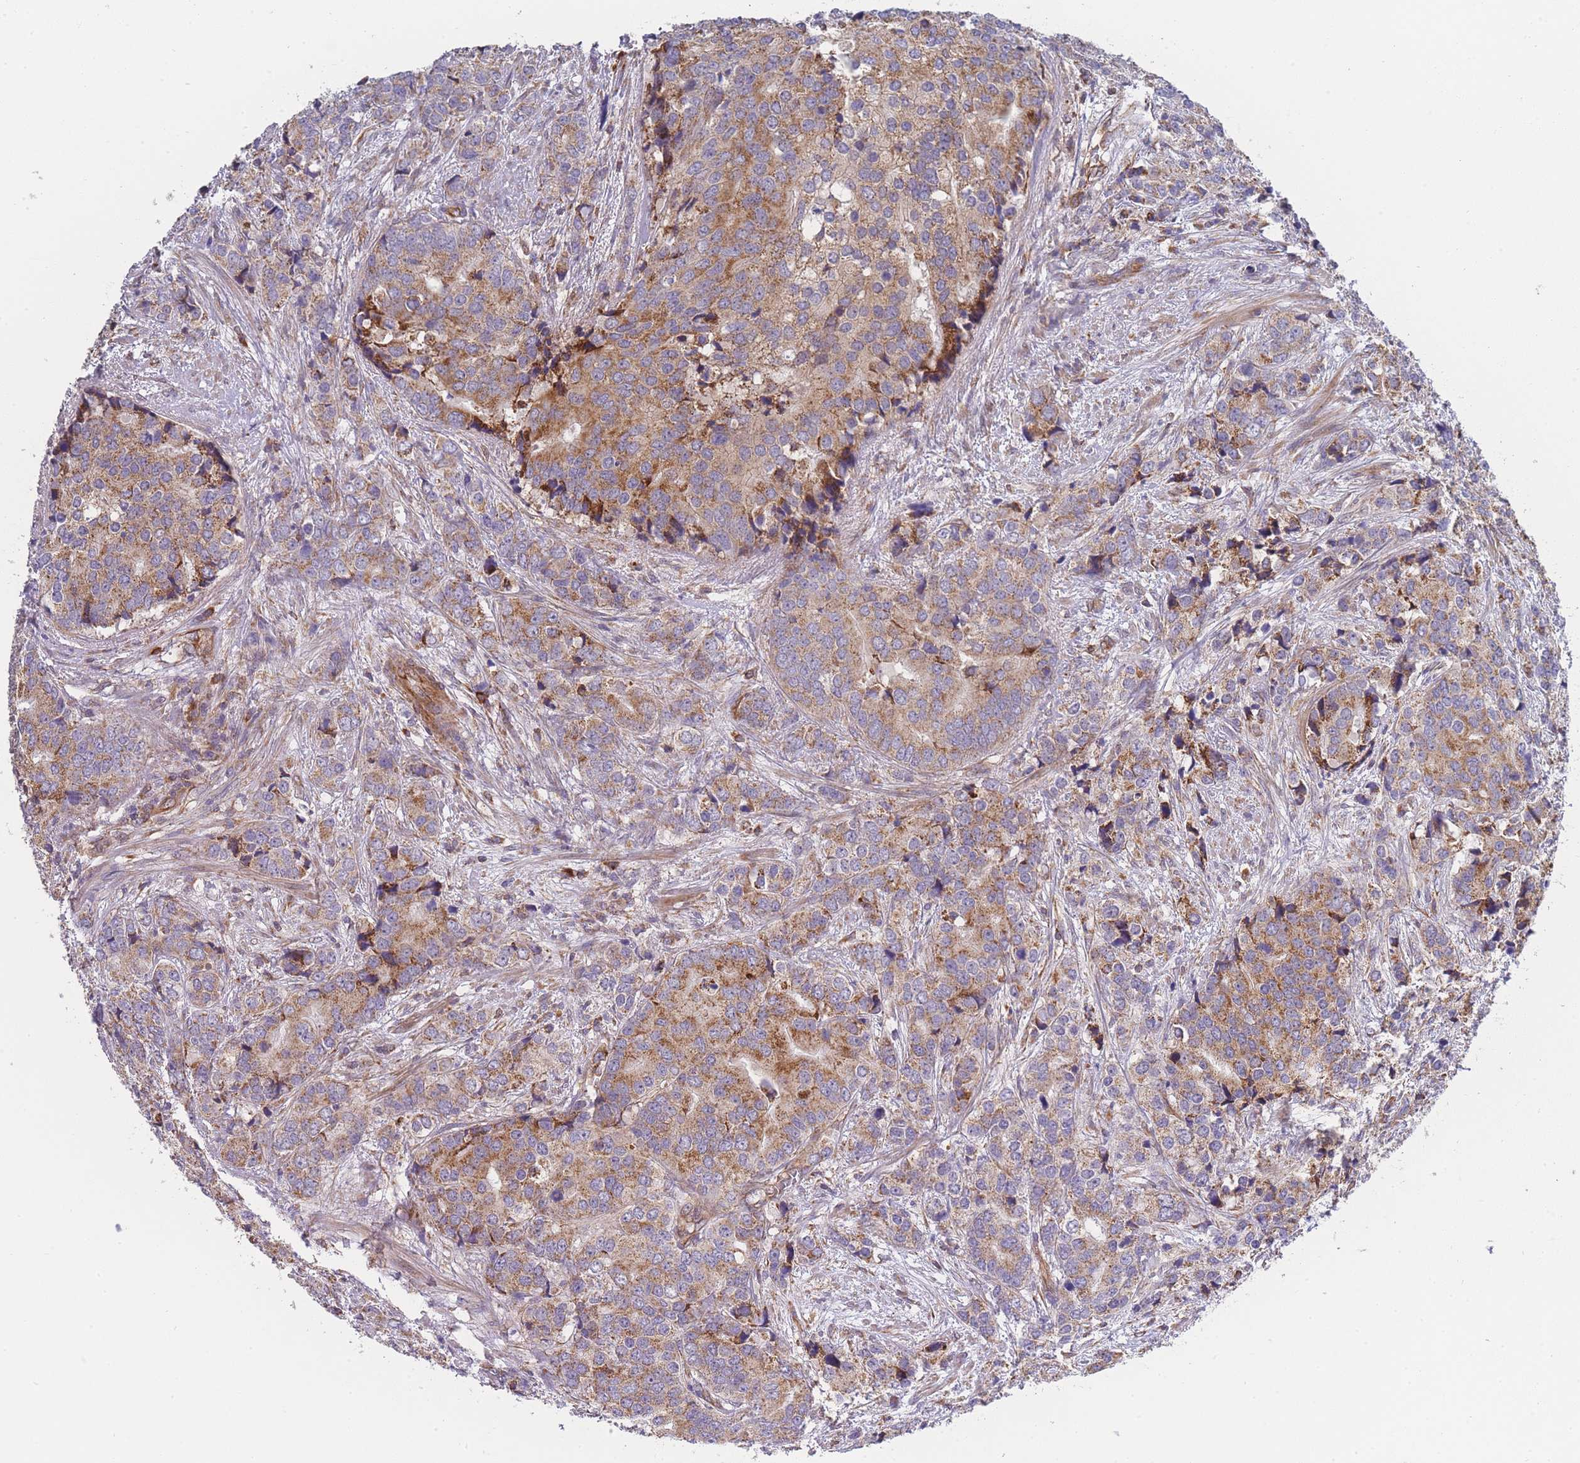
{"staining": {"intensity": "moderate", "quantity": ">75%", "location": "cytoplasmic/membranous"}, "tissue": "prostate cancer", "cell_type": "Tumor cells", "image_type": "cancer", "snomed": [{"axis": "morphology", "description": "Adenocarcinoma, High grade"}, {"axis": "topography", "description": "Prostate"}], "caption": "Immunohistochemical staining of prostate cancer (high-grade adenocarcinoma) demonstrates moderate cytoplasmic/membranous protein expression in approximately >75% of tumor cells.", "gene": "MTRES1", "patient": {"sex": "male", "age": 62}}